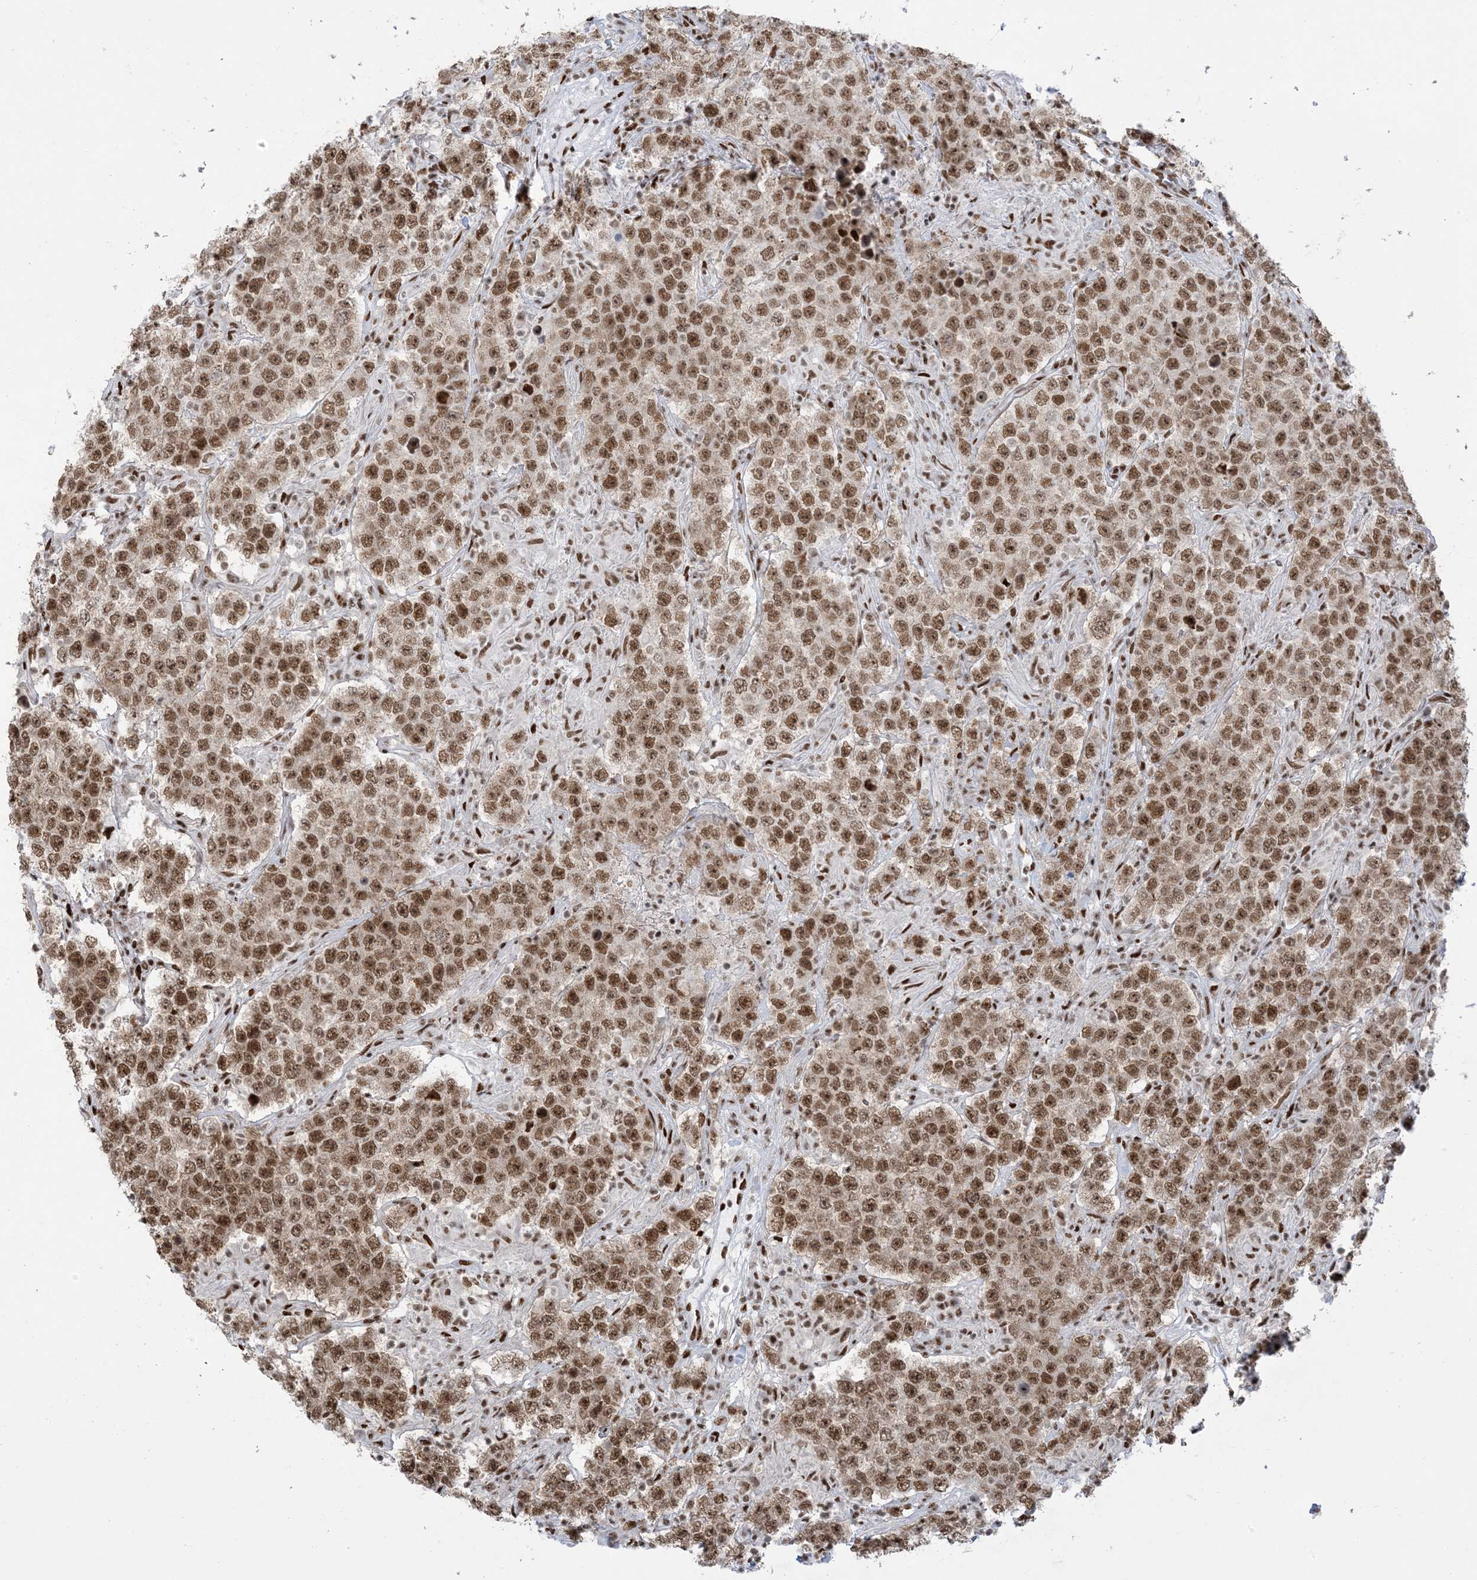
{"staining": {"intensity": "moderate", "quantity": ">75%", "location": "cytoplasmic/membranous,nuclear"}, "tissue": "testis cancer", "cell_type": "Tumor cells", "image_type": "cancer", "snomed": [{"axis": "morphology", "description": "Normal tissue, NOS"}, {"axis": "morphology", "description": "Urothelial carcinoma, High grade"}, {"axis": "morphology", "description": "Seminoma, NOS"}, {"axis": "morphology", "description": "Carcinoma, Embryonal, NOS"}, {"axis": "topography", "description": "Urinary bladder"}, {"axis": "topography", "description": "Testis"}], "caption": "Immunohistochemistry photomicrograph of testis embryonal carcinoma stained for a protein (brown), which displays medium levels of moderate cytoplasmic/membranous and nuclear expression in about >75% of tumor cells.", "gene": "STAG1", "patient": {"sex": "male", "age": 41}}